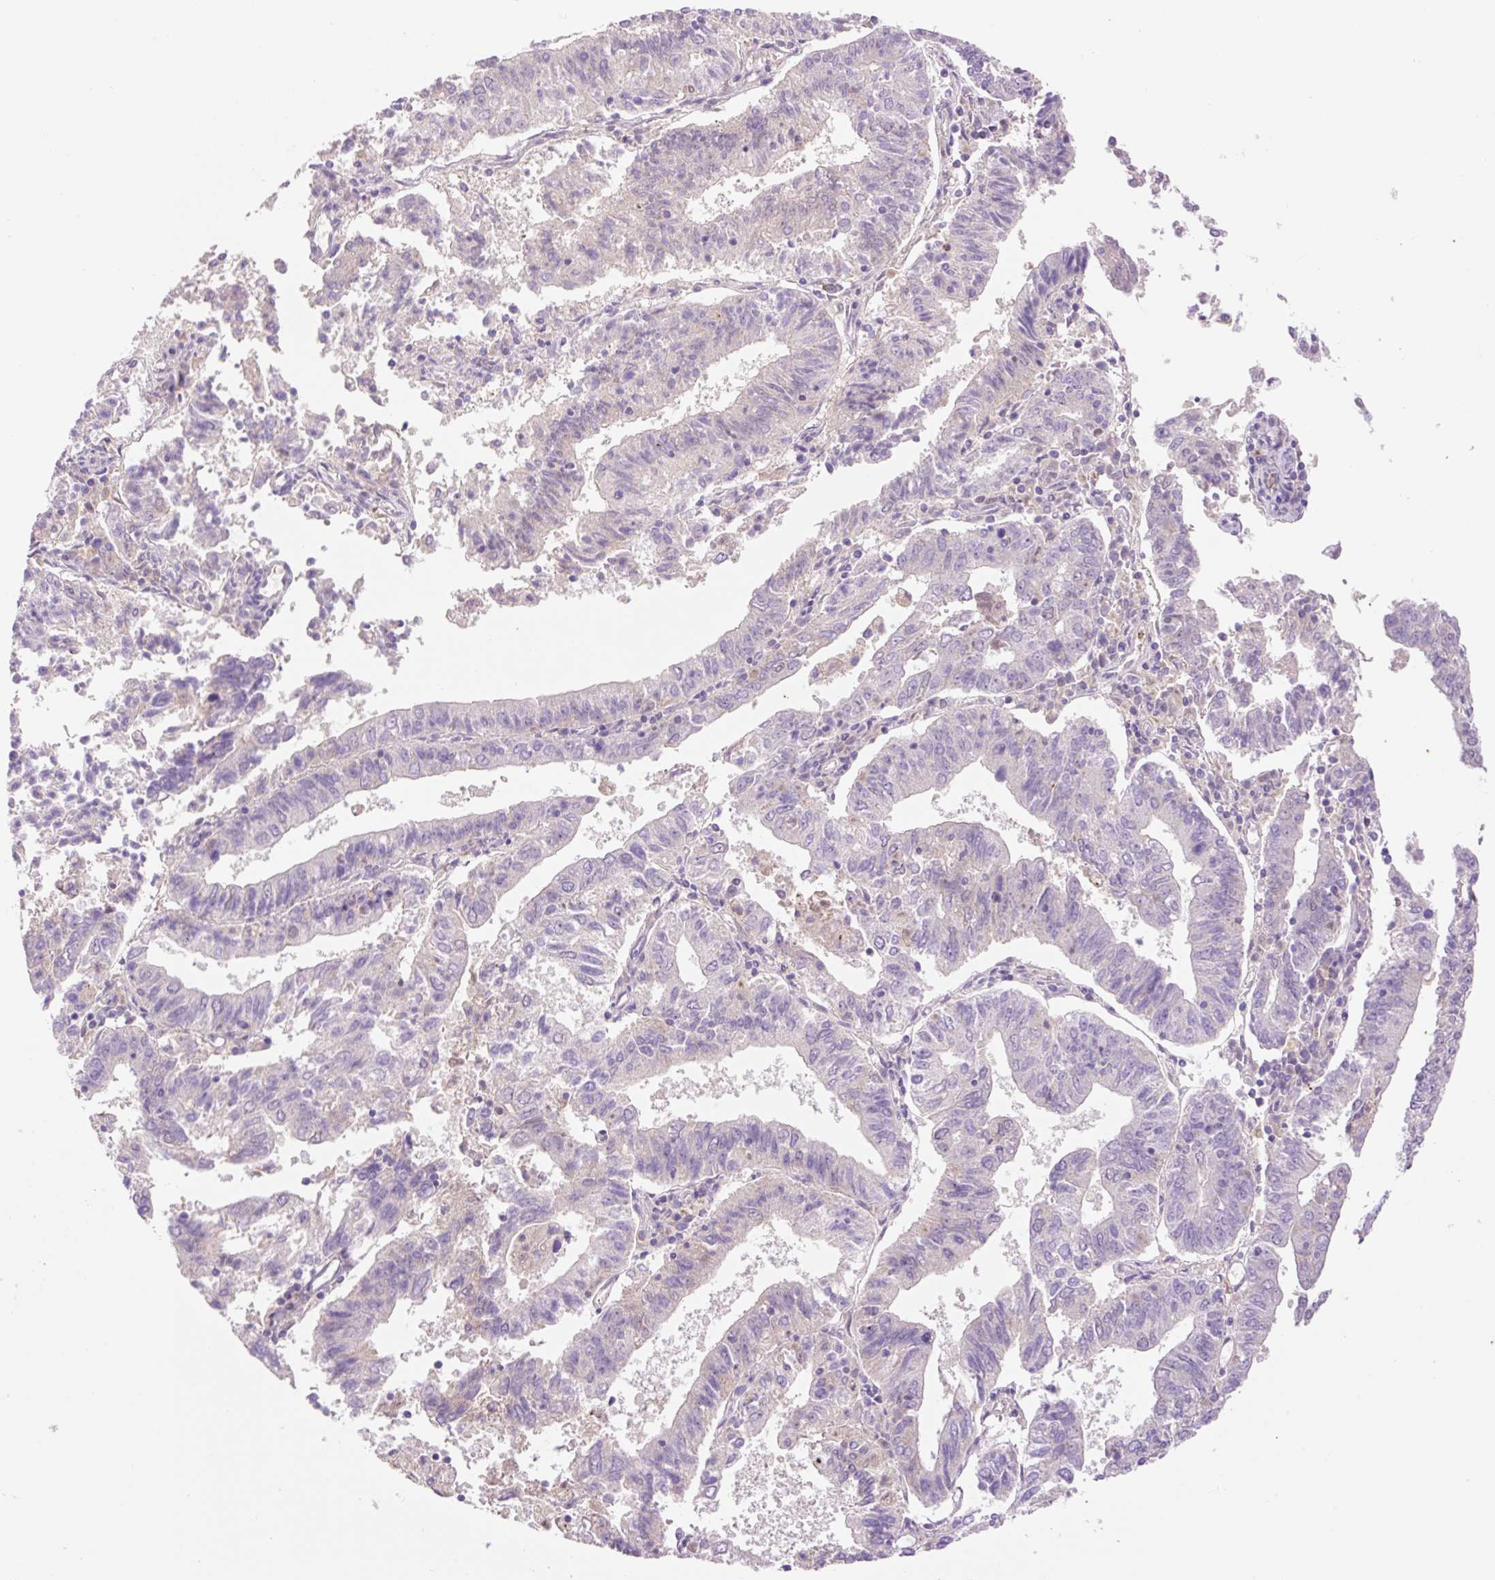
{"staining": {"intensity": "negative", "quantity": "none", "location": "none"}, "tissue": "endometrial cancer", "cell_type": "Tumor cells", "image_type": "cancer", "snomed": [{"axis": "morphology", "description": "Adenocarcinoma, NOS"}, {"axis": "topography", "description": "Endometrium"}], "caption": "Immunohistochemistry histopathology image of human endometrial cancer (adenocarcinoma) stained for a protein (brown), which displays no positivity in tumor cells.", "gene": "LHFPL5", "patient": {"sex": "female", "age": 82}}